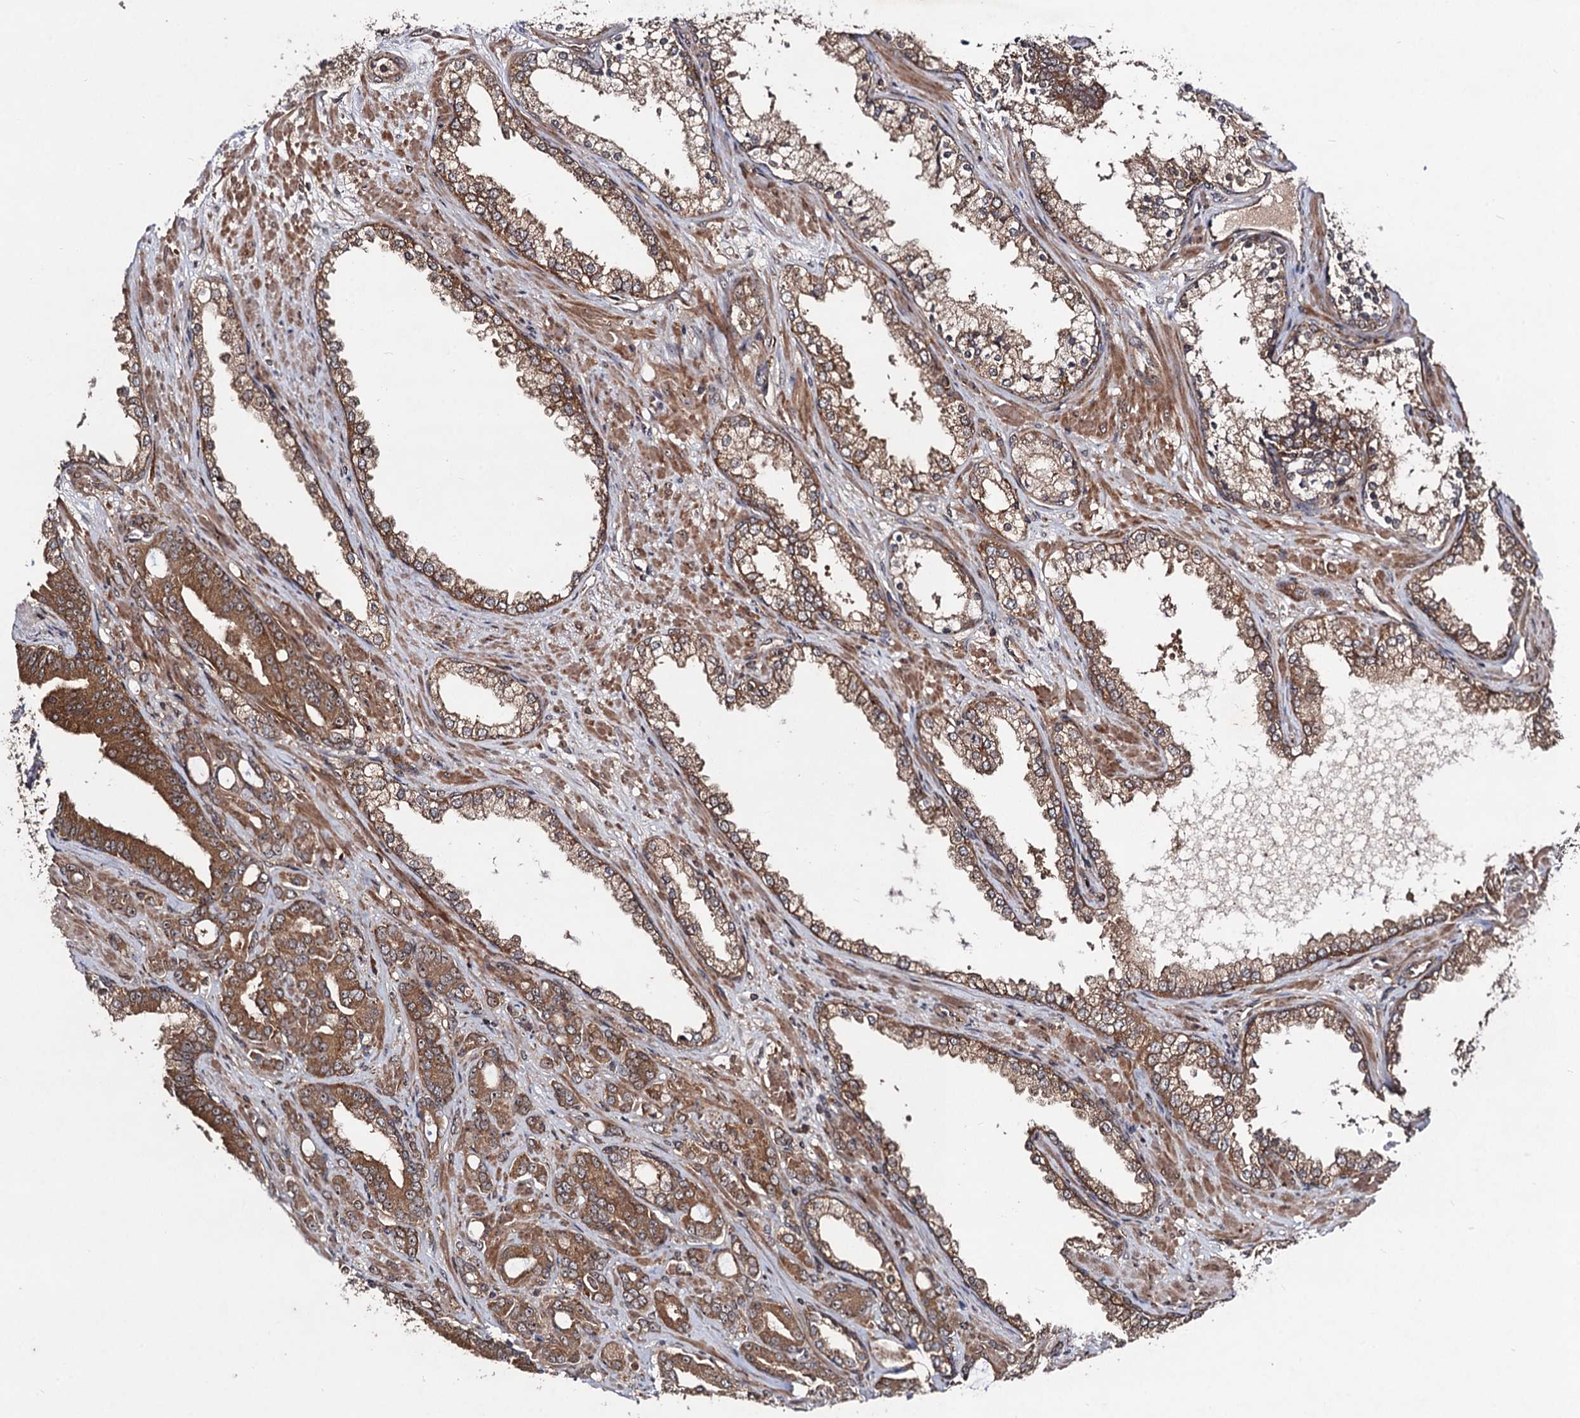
{"staining": {"intensity": "moderate", "quantity": ">75%", "location": "cytoplasmic/membranous,nuclear"}, "tissue": "prostate cancer", "cell_type": "Tumor cells", "image_type": "cancer", "snomed": [{"axis": "morphology", "description": "Adenocarcinoma, High grade"}, {"axis": "topography", "description": "Prostate"}], "caption": "Protein positivity by immunohistochemistry (IHC) demonstrates moderate cytoplasmic/membranous and nuclear staining in approximately >75% of tumor cells in prostate cancer.", "gene": "KXD1", "patient": {"sex": "male", "age": 72}}